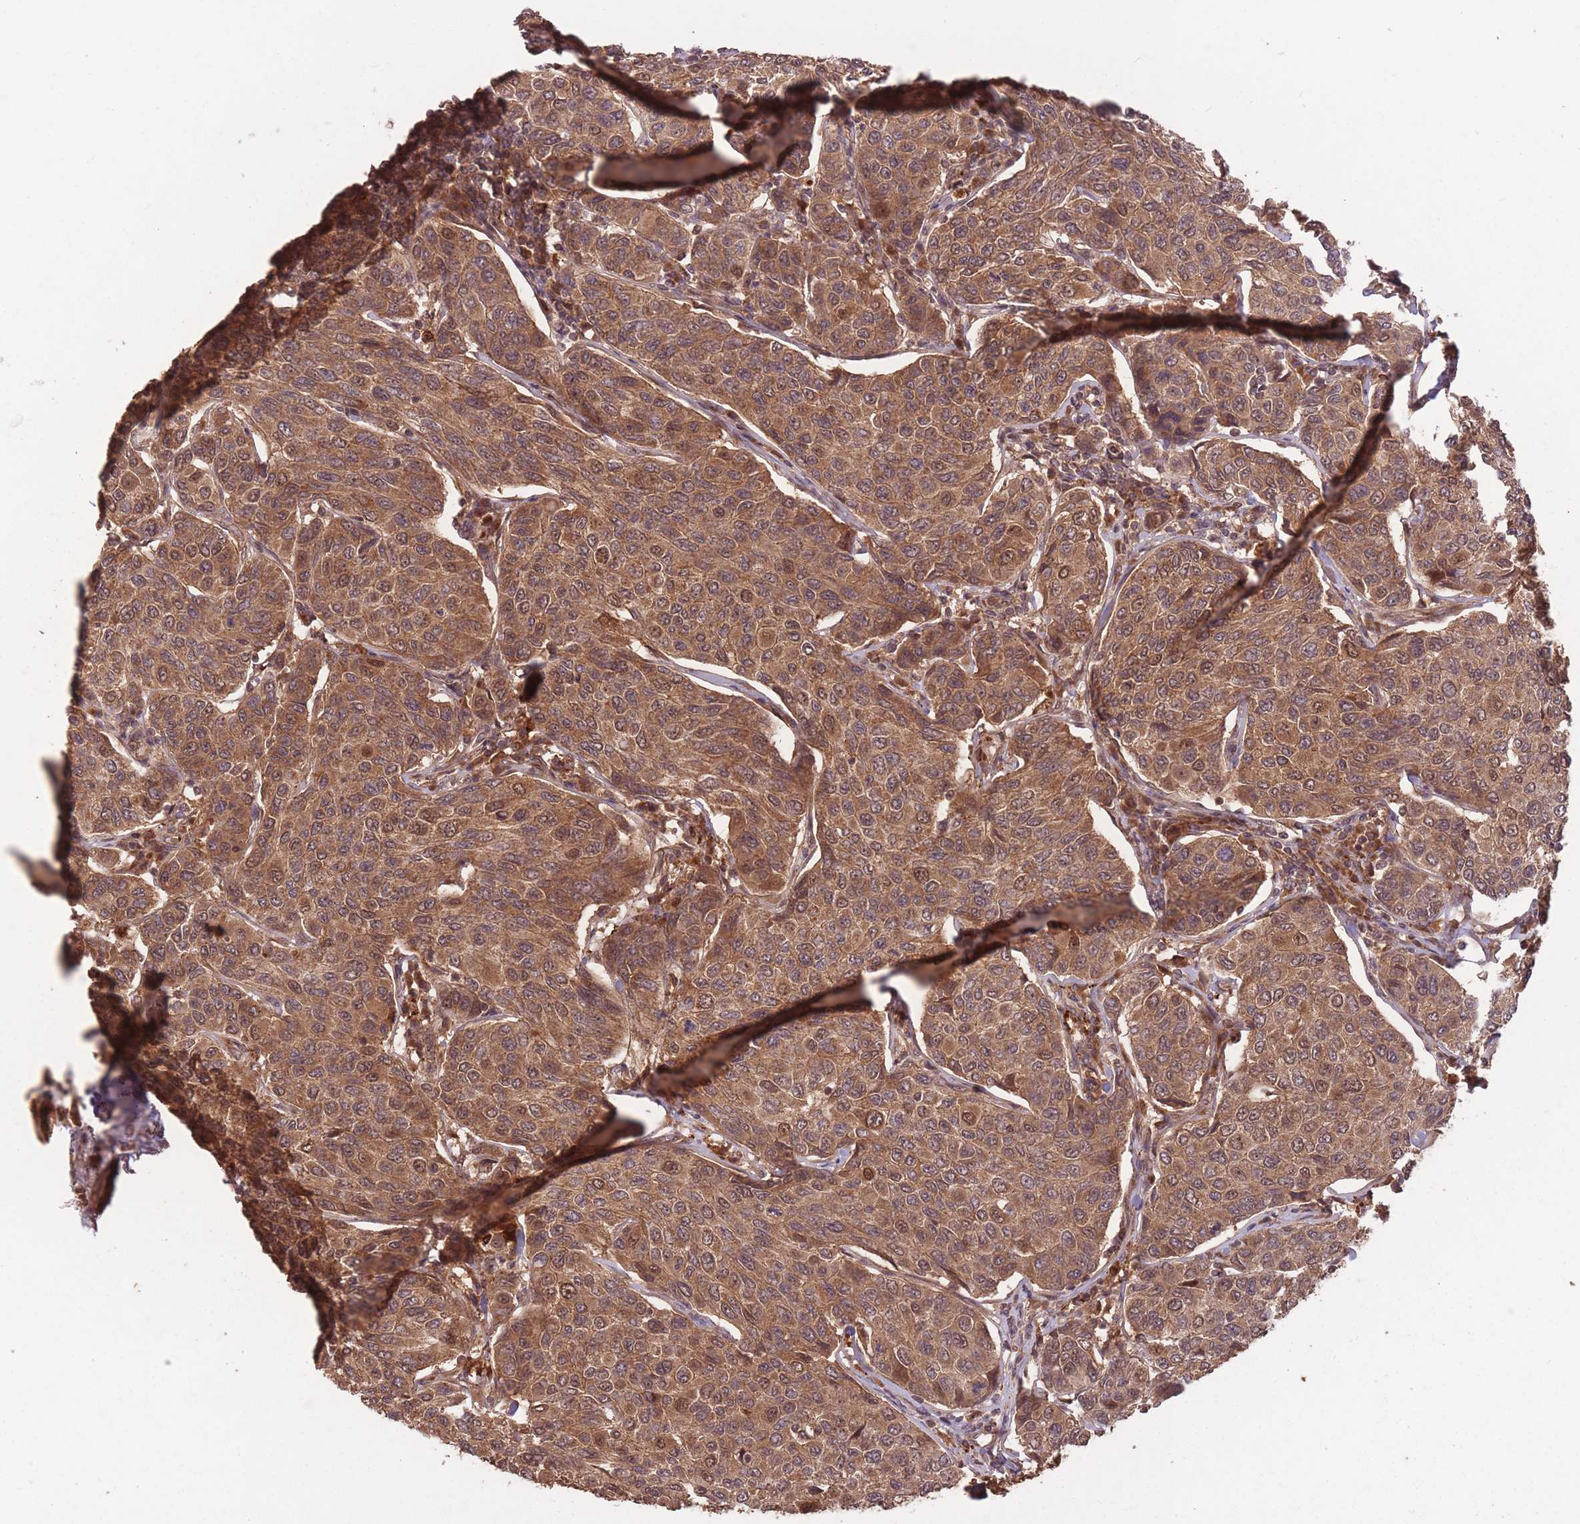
{"staining": {"intensity": "moderate", "quantity": ">75%", "location": "cytoplasmic/membranous,nuclear"}, "tissue": "breast cancer", "cell_type": "Tumor cells", "image_type": "cancer", "snomed": [{"axis": "morphology", "description": "Duct carcinoma"}, {"axis": "topography", "description": "Breast"}], "caption": "Tumor cells reveal medium levels of moderate cytoplasmic/membranous and nuclear staining in about >75% of cells in breast cancer.", "gene": "ERBB3", "patient": {"sex": "female", "age": 55}}